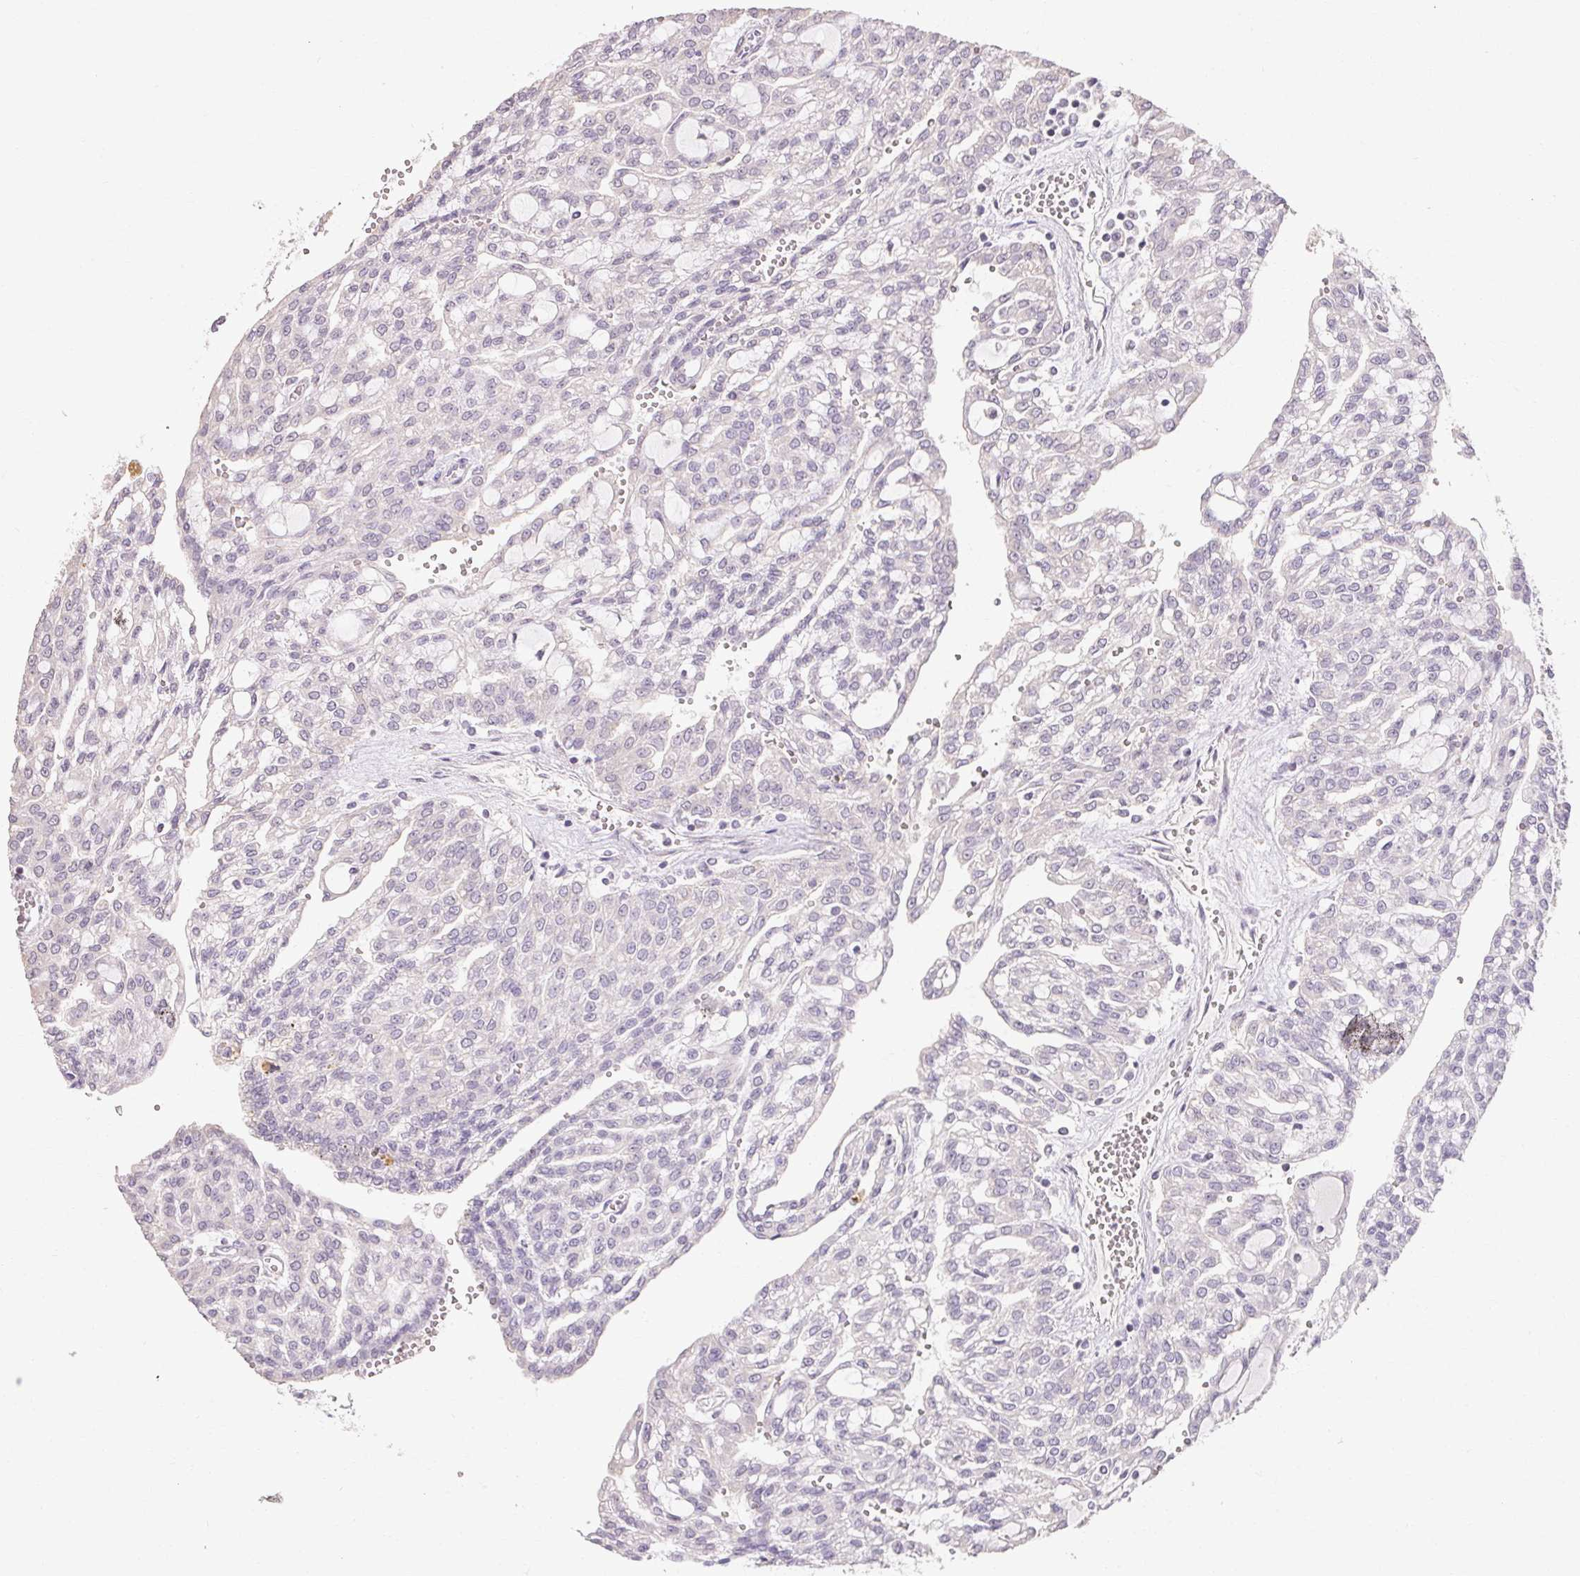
{"staining": {"intensity": "negative", "quantity": "none", "location": "none"}, "tissue": "renal cancer", "cell_type": "Tumor cells", "image_type": "cancer", "snomed": [{"axis": "morphology", "description": "Adenocarcinoma, NOS"}, {"axis": "topography", "description": "Kidney"}], "caption": "The immunohistochemistry (IHC) histopathology image has no significant staining in tumor cells of renal cancer (adenocarcinoma) tissue.", "gene": "MAP7D2", "patient": {"sex": "male", "age": 63}}